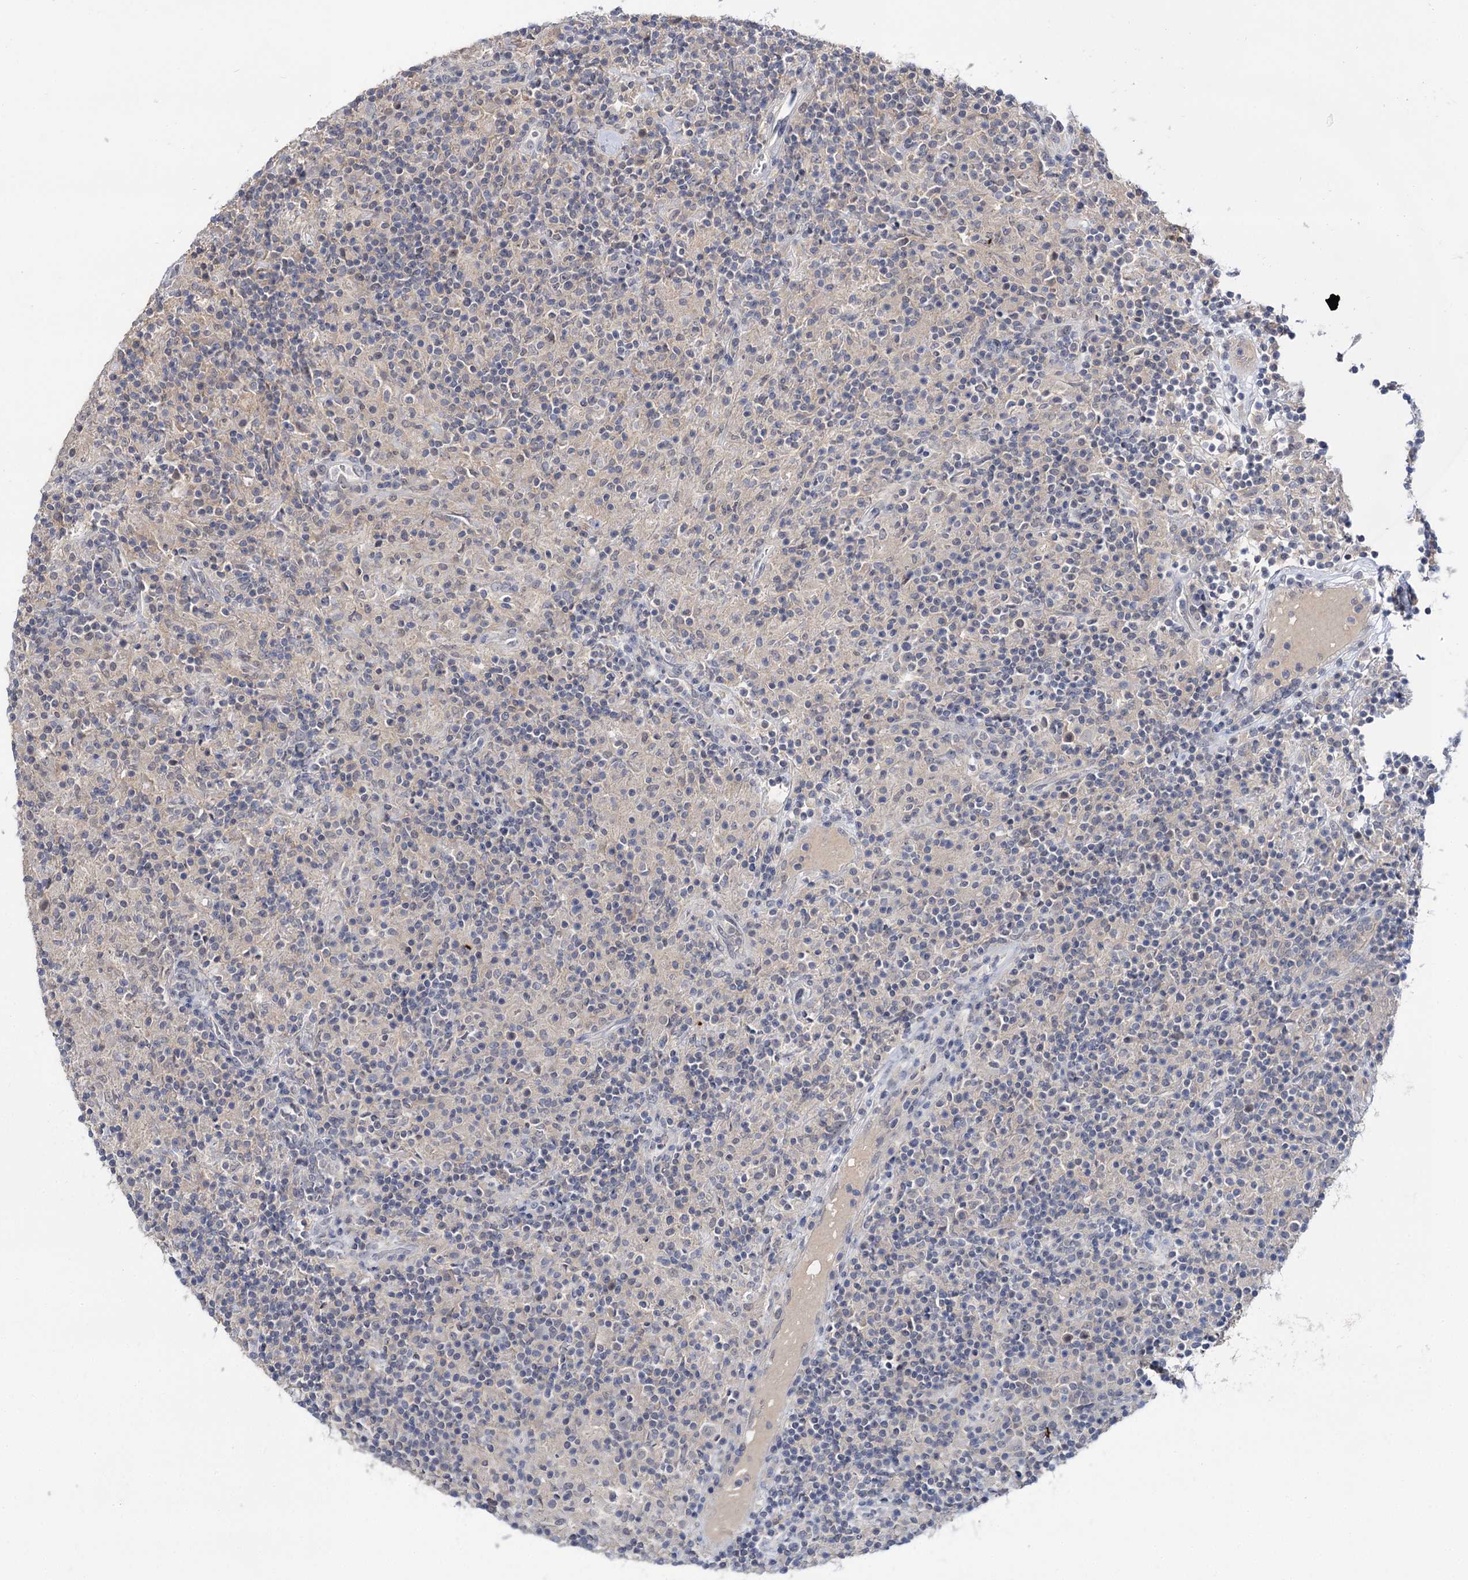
{"staining": {"intensity": "negative", "quantity": "none", "location": "none"}, "tissue": "lymphoma", "cell_type": "Tumor cells", "image_type": "cancer", "snomed": [{"axis": "morphology", "description": "Hodgkin's disease, NOS"}, {"axis": "topography", "description": "Lymph node"}], "caption": "Immunohistochemistry (IHC) of lymphoma exhibits no expression in tumor cells.", "gene": "NEK10", "patient": {"sex": "male", "age": 70}}